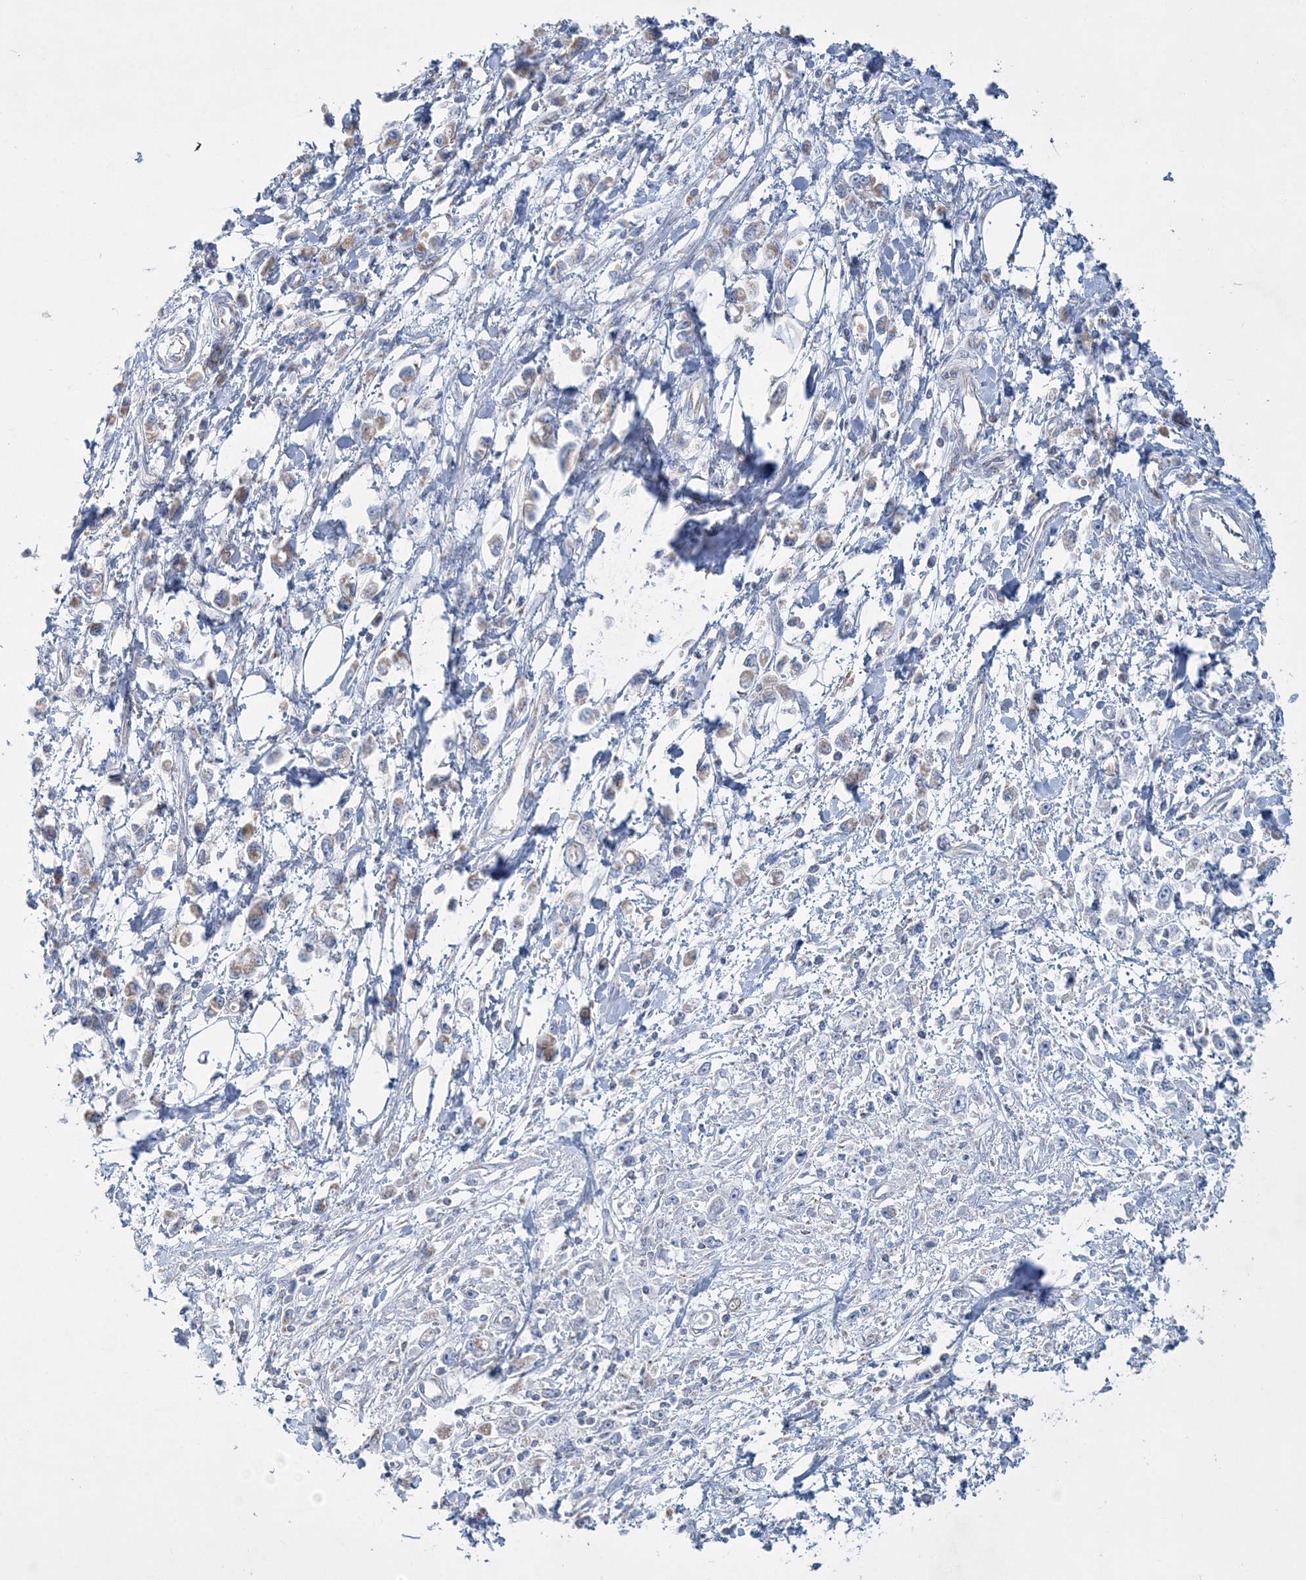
{"staining": {"intensity": "negative", "quantity": "none", "location": "none"}, "tissue": "stomach cancer", "cell_type": "Tumor cells", "image_type": "cancer", "snomed": [{"axis": "morphology", "description": "Adenocarcinoma, NOS"}, {"axis": "topography", "description": "Stomach"}], "caption": "Histopathology image shows no protein staining in tumor cells of stomach cancer tissue.", "gene": "TBC1D7", "patient": {"sex": "female", "age": 59}}